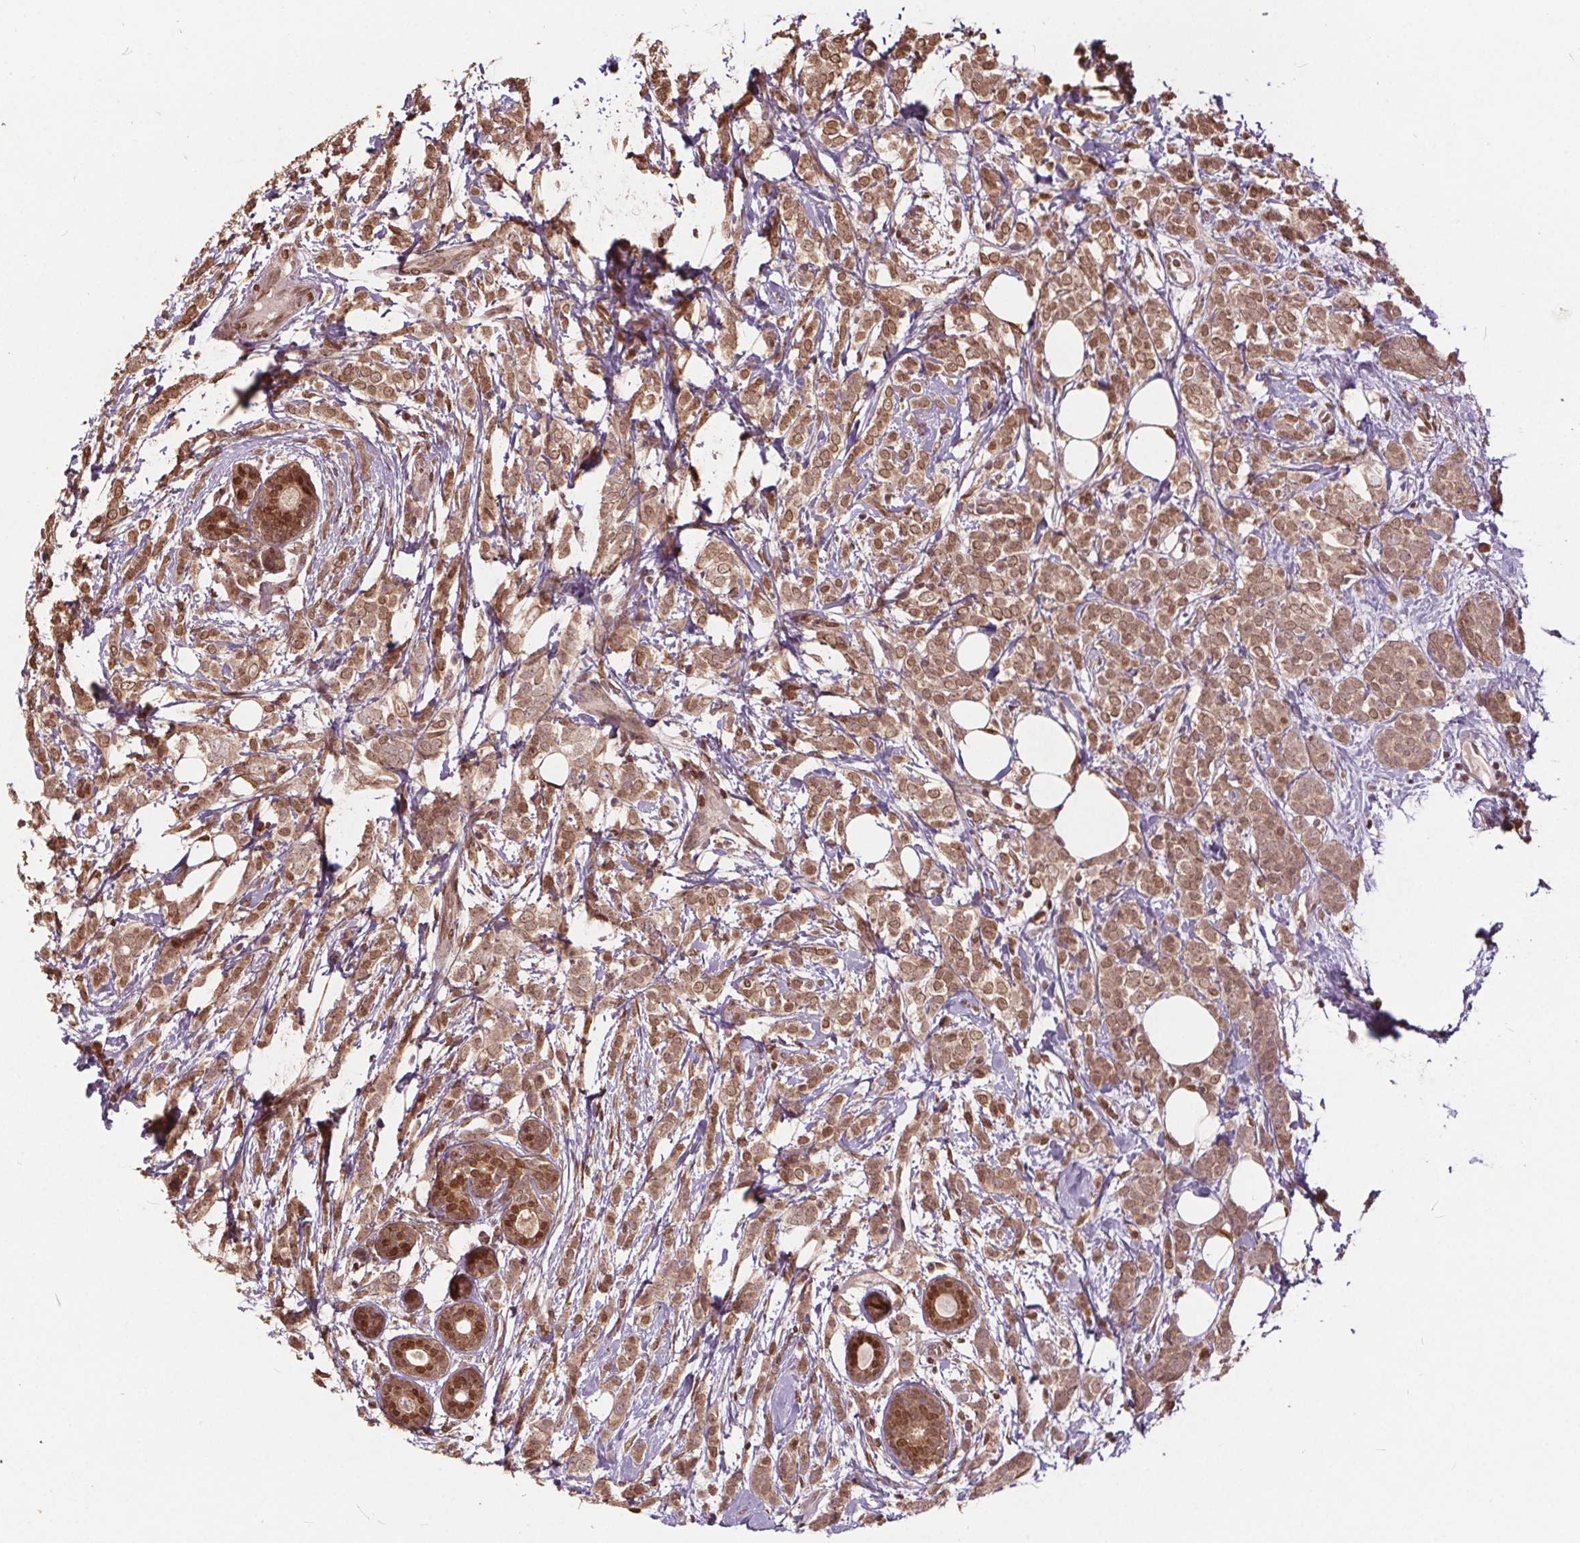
{"staining": {"intensity": "moderate", "quantity": ">75%", "location": "cytoplasmic/membranous,nuclear"}, "tissue": "breast cancer", "cell_type": "Tumor cells", "image_type": "cancer", "snomed": [{"axis": "morphology", "description": "Lobular carcinoma"}, {"axis": "topography", "description": "Breast"}], "caption": "Human breast lobular carcinoma stained with a protein marker displays moderate staining in tumor cells.", "gene": "HIF1AN", "patient": {"sex": "female", "age": 49}}